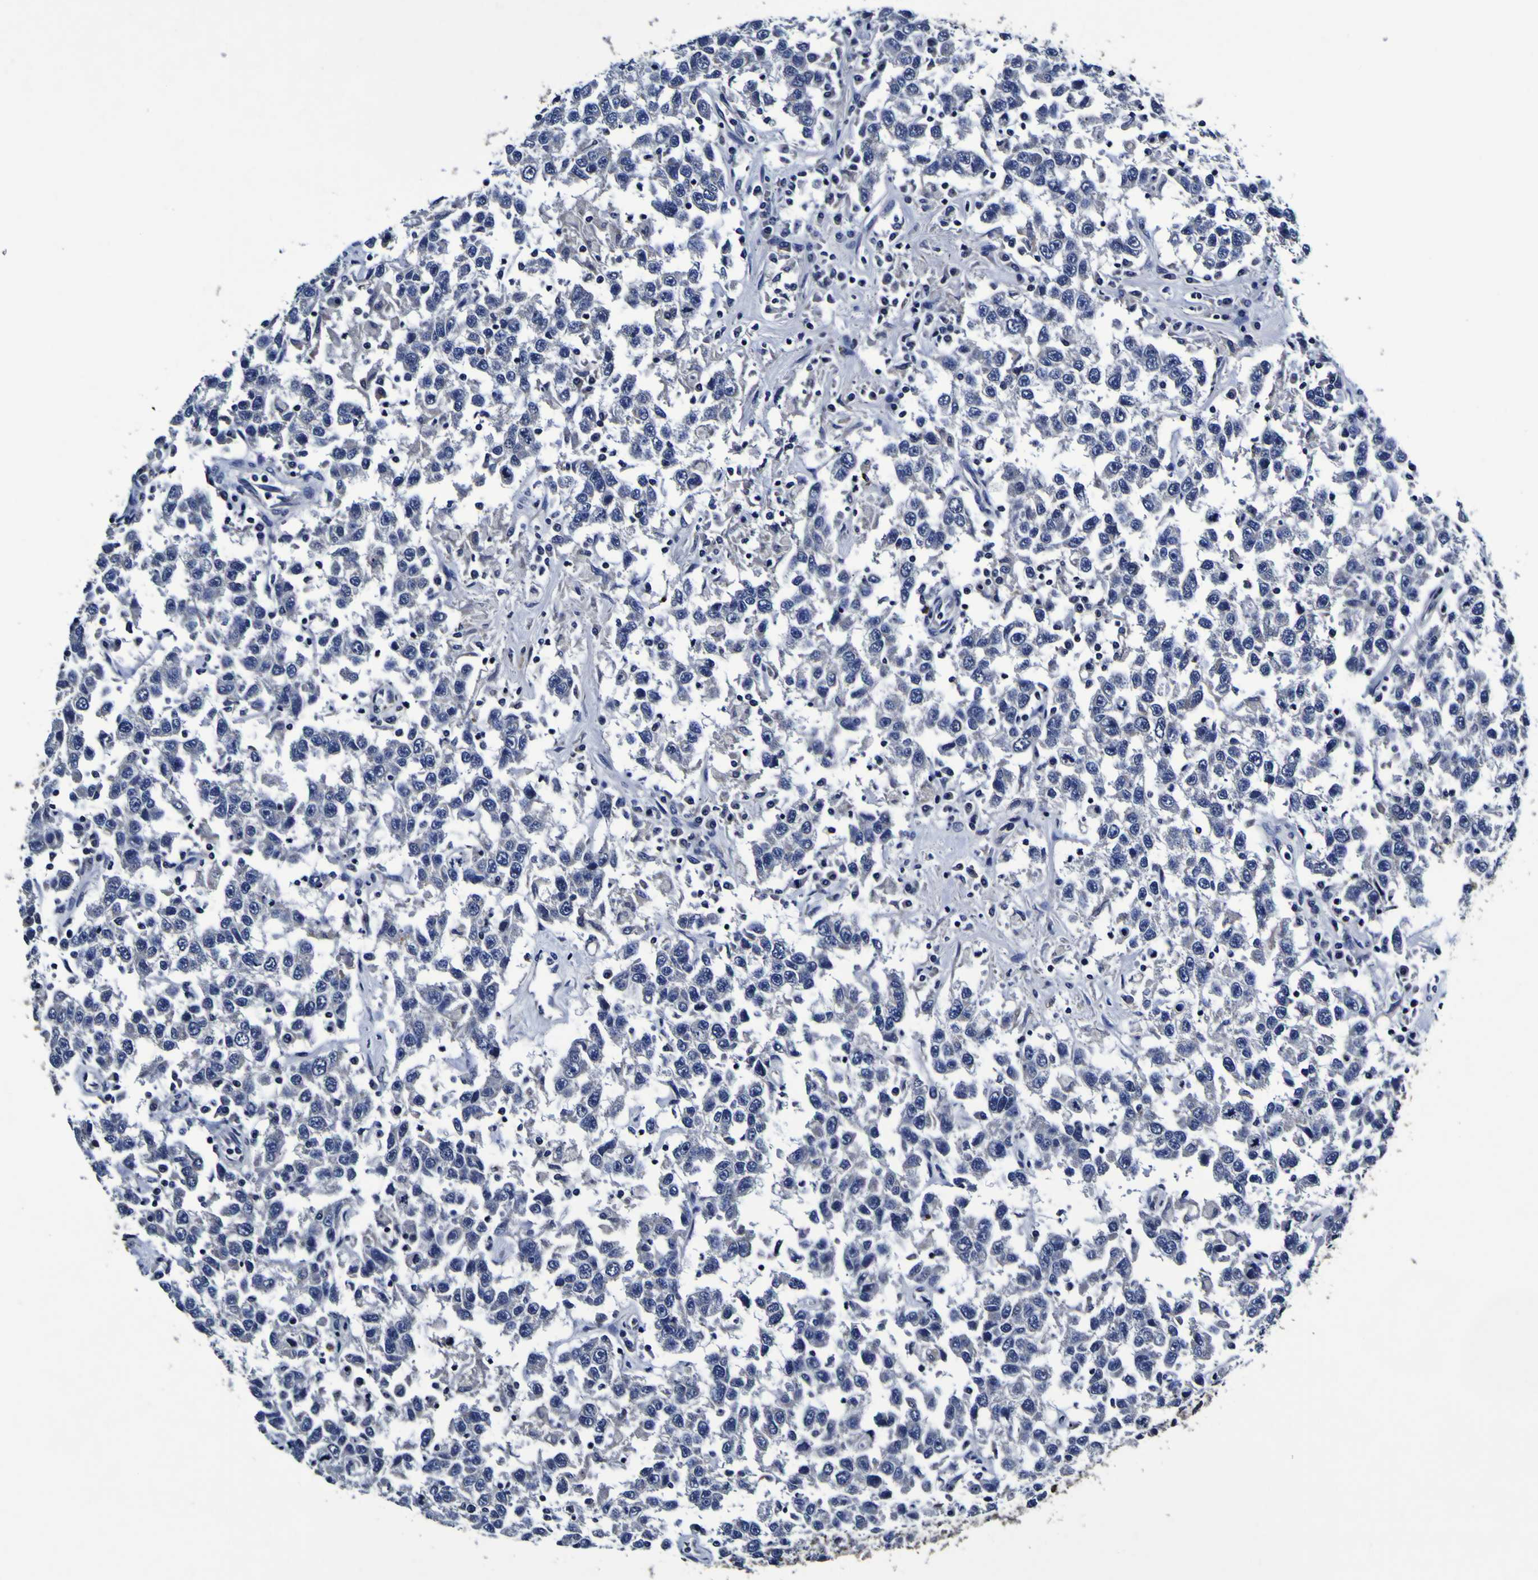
{"staining": {"intensity": "negative", "quantity": "none", "location": "none"}, "tissue": "testis cancer", "cell_type": "Tumor cells", "image_type": "cancer", "snomed": [{"axis": "morphology", "description": "Seminoma, NOS"}, {"axis": "topography", "description": "Testis"}], "caption": "Immunohistochemistry micrograph of testis seminoma stained for a protein (brown), which exhibits no expression in tumor cells. (DAB (3,3'-diaminobenzidine) immunohistochemistry (IHC), high magnification).", "gene": "PANK4", "patient": {"sex": "male", "age": 41}}